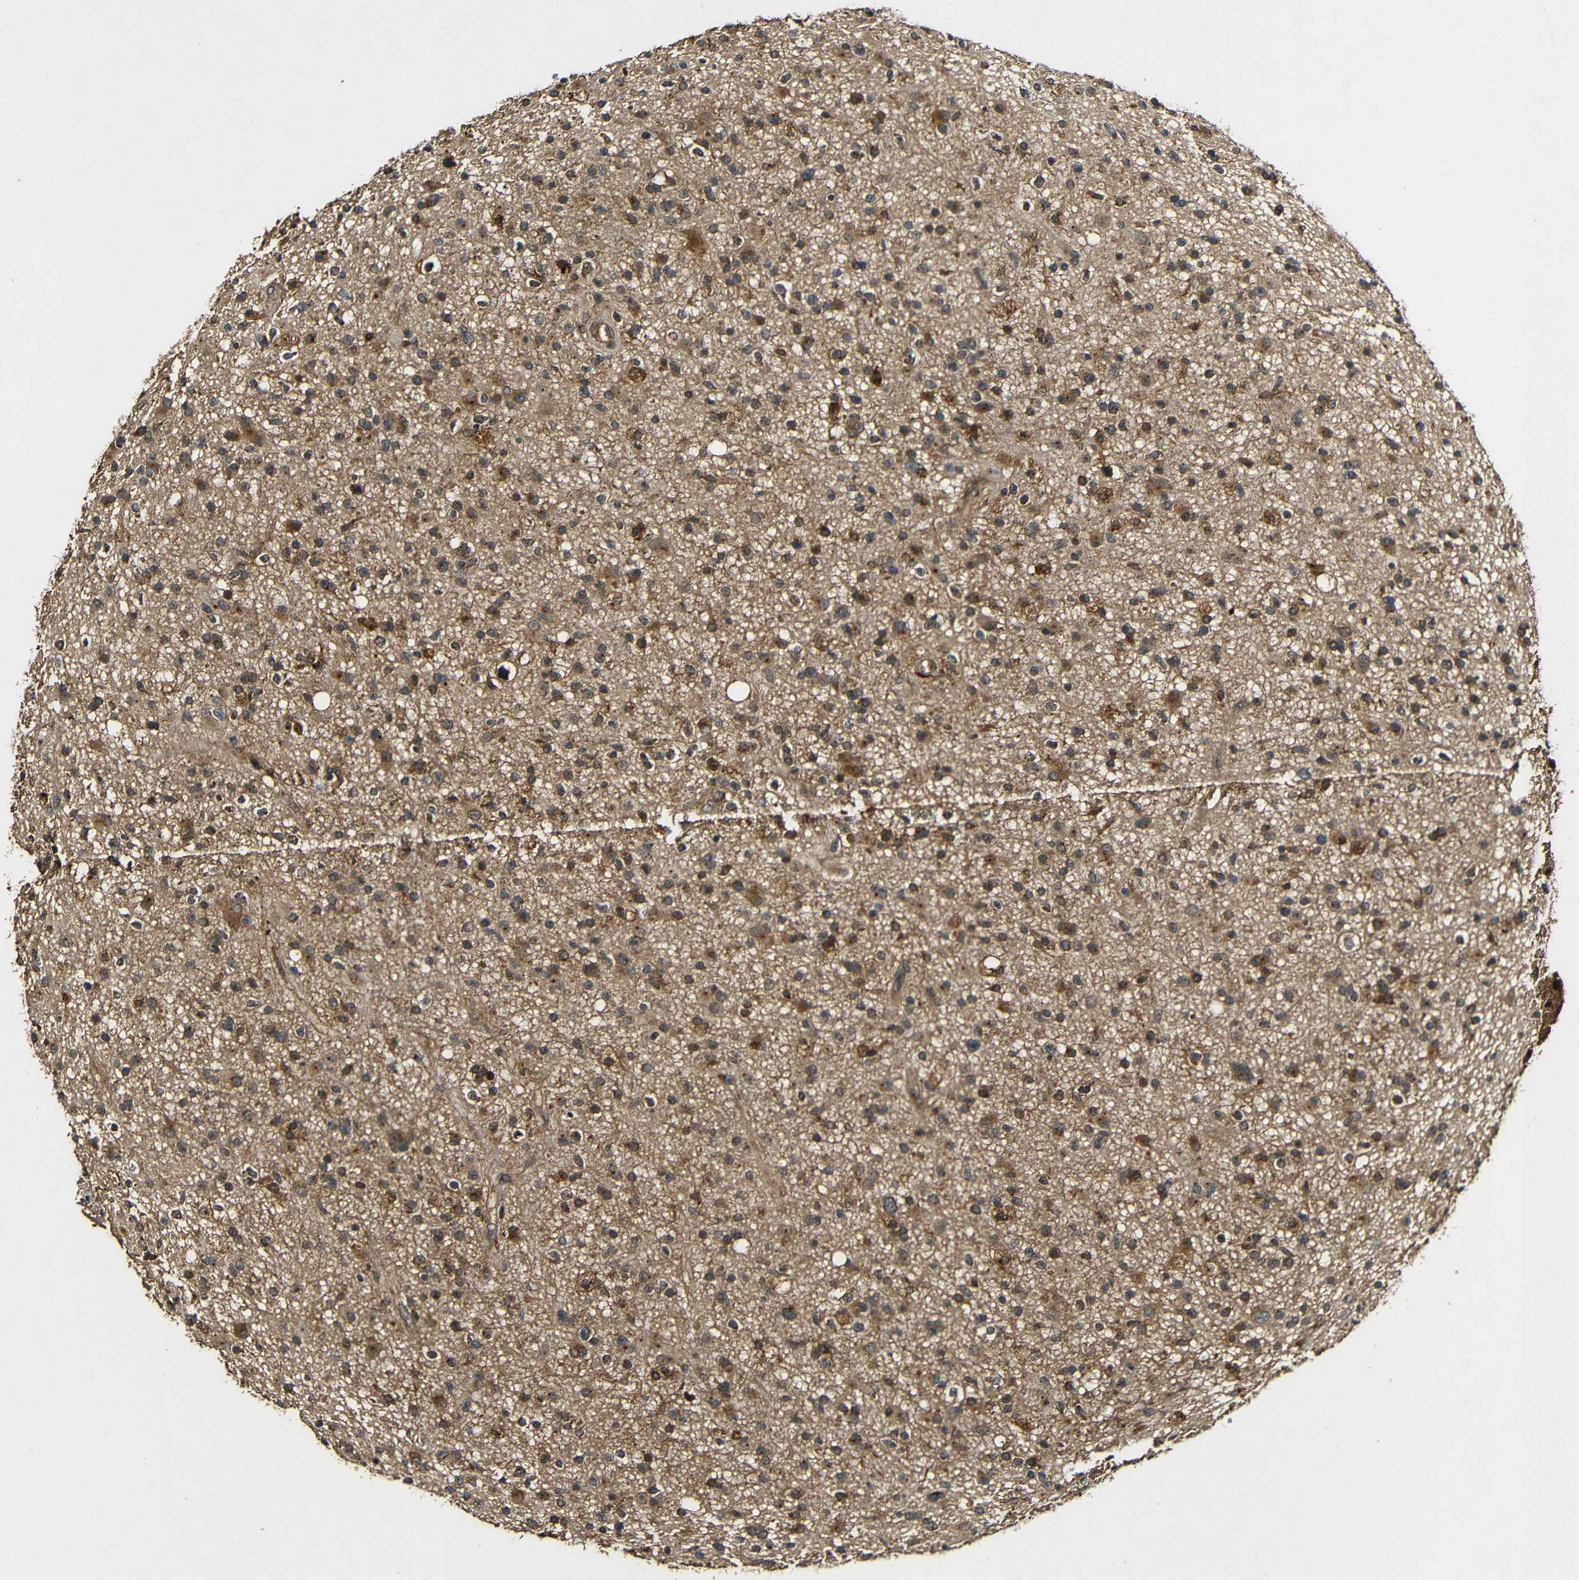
{"staining": {"intensity": "moderate", "quantity": ">75%", "location": "cytoplasmic/membranous"}, "tissue": "glioma", "cell_type": "Tumor cells", "image_type": "cancer", "snomed": [{"axis": "morphology", "description": "Glioma, malignant, High grade"}, {"axis": "topography", "description": "Brain"}], "caption": "Immunohistochemical staining of human high-grade glioma (malignant) reveals medium levels of moderate cytoplasmic/membranous protein expression in about >75% of tumor cells. The protein of interest is shown in brown color, while the nuclei are stained blue.", "gene": "CASP8", "patient": {"sex": "male", "age": 33}}